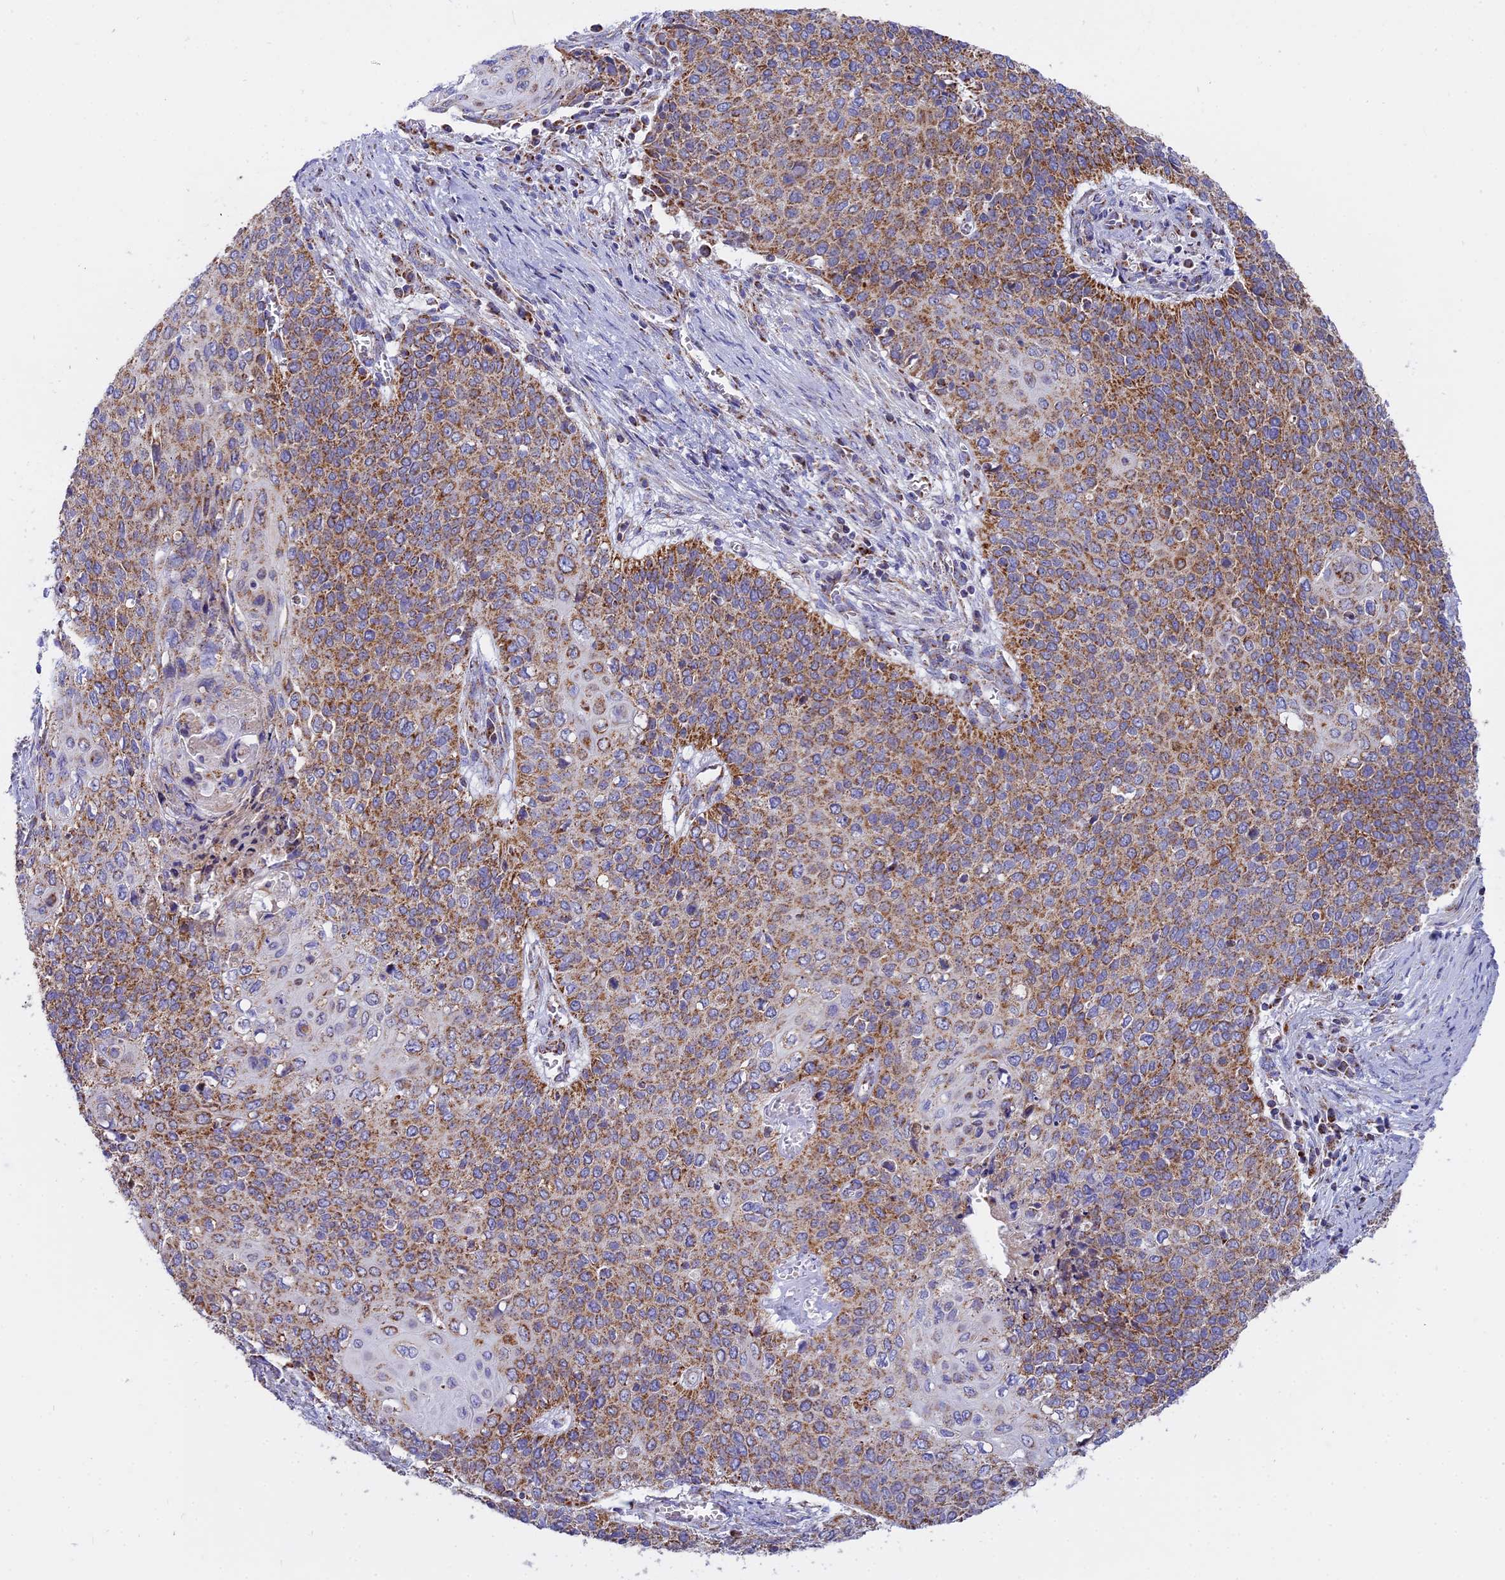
{"staining": {"intensity": "moderate", "quantity": ">75%", "location": "cytoplasmic/membranous"}, "tissue": "cervical cancer", "cell_type": "Tumor cells", "image_type": "cancer", "snomed": [{"axis": "morphology", "description": "Squamous cell carcinoma, NOS"}, {"axis": "topography", "description": "Cervix"}], "caption": "Protein staining of squamous cell carcinoma (cervical) tissue exhibits moderate cytoplasmic/membranous staining in about >75% of tumor cells.", "gene": "MRPS34", "patient": {"sex": "female", "age": 39}}